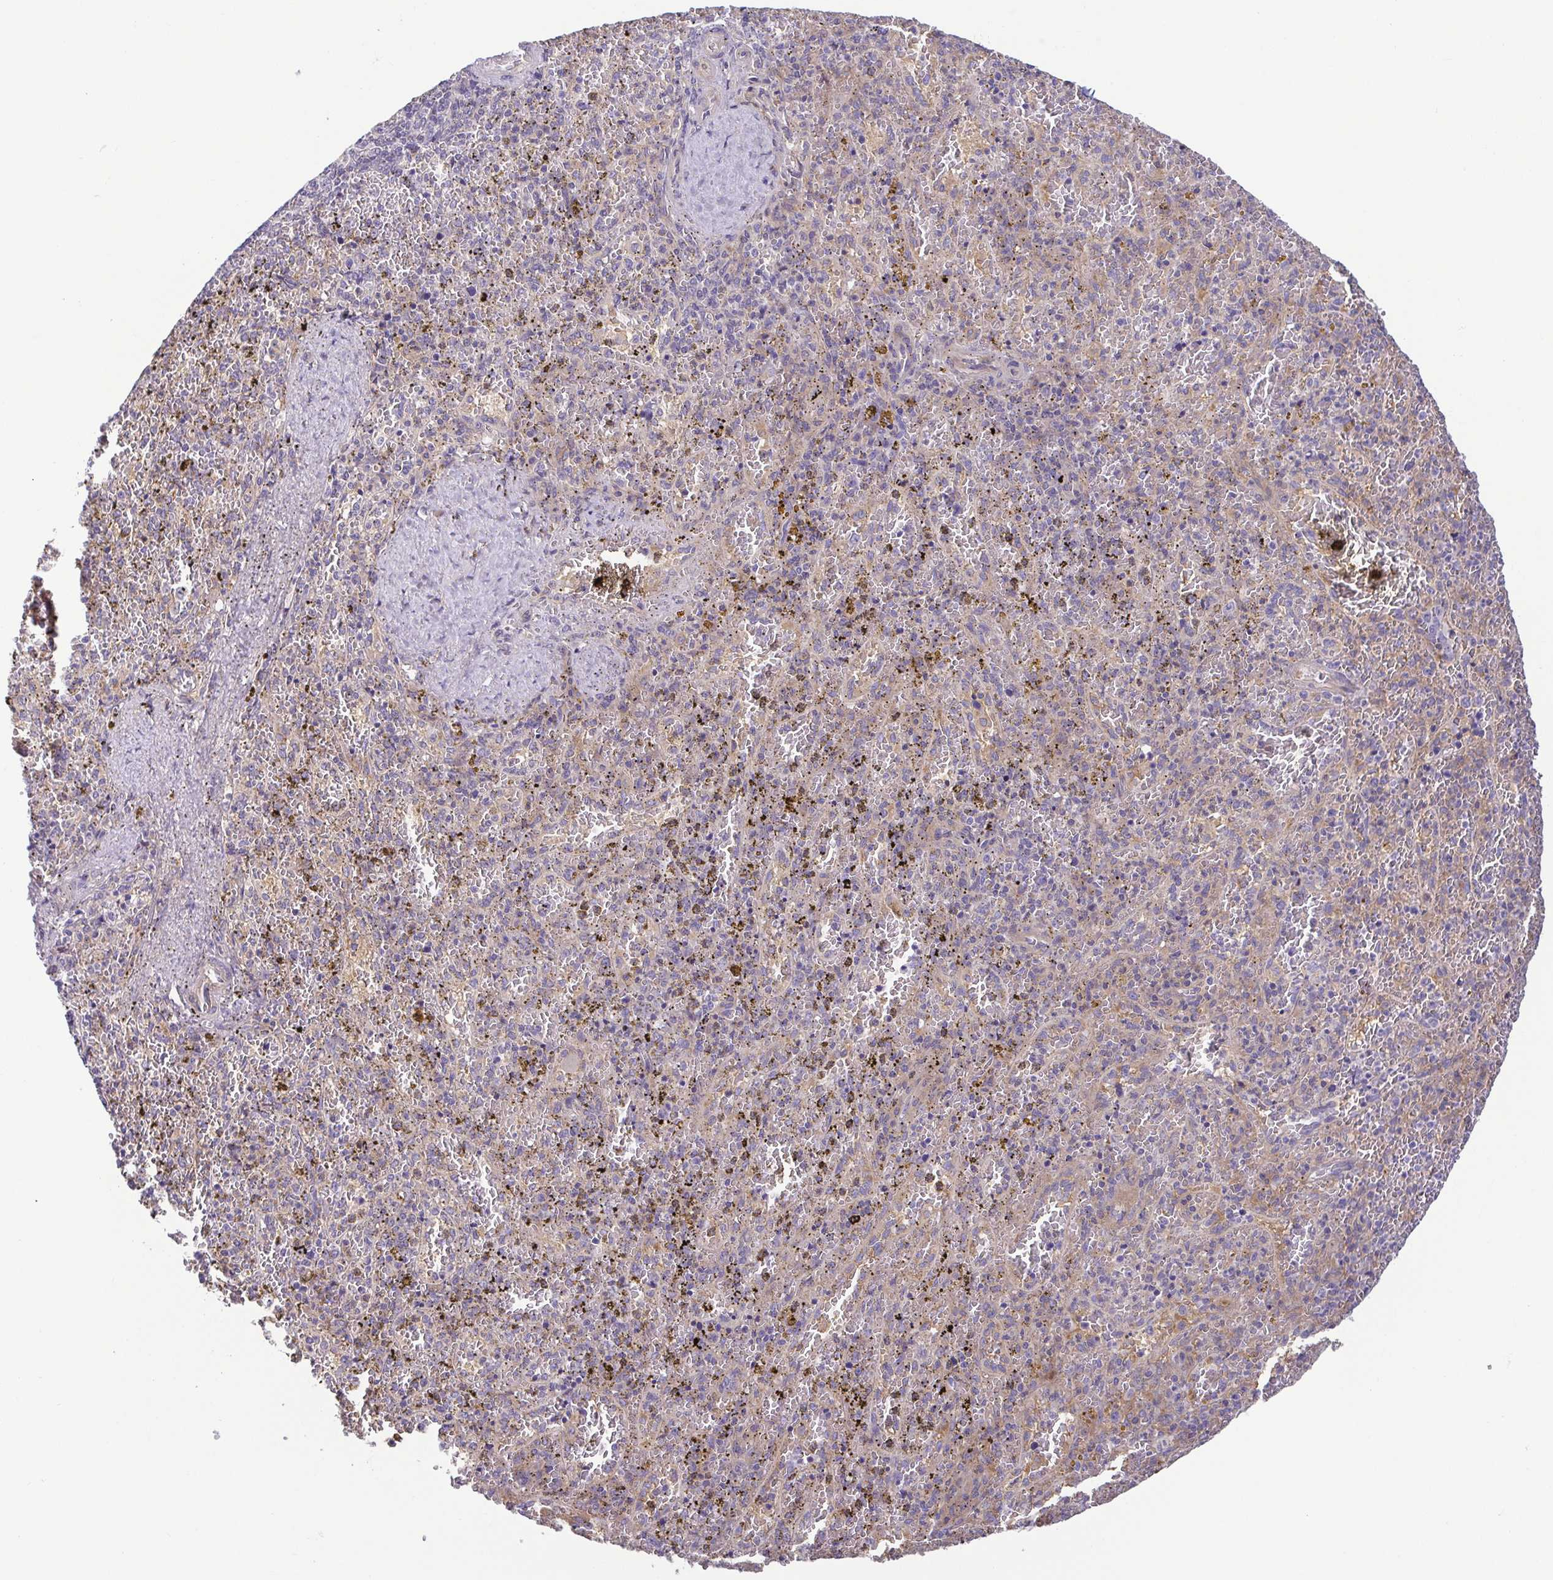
{"staining": {"intensity": "negative", "quantity": "none", "location": "none"}, "tissue": "spleen", "cell_type": "Cells in red pulp", "image_type": "normal", "snomed": [{"axis": "morphology", "description": "Normal tissue, NOS"}, {"axis": "topography", "description": "Spleen"}], "caption": "This photomicrograph is of normal spleen stained with immunohistochemistry to label a protein in brown with the nuclei are counter-stained blue. There is no expression in cells in red pulp. (Stains: DAB immunohistochemistry with hematoxylin counter stain, Microscopy: brightfield microscopy at high magnification).", "gene": "LMF2", "patient": {"sex": "female", "age": 50}}